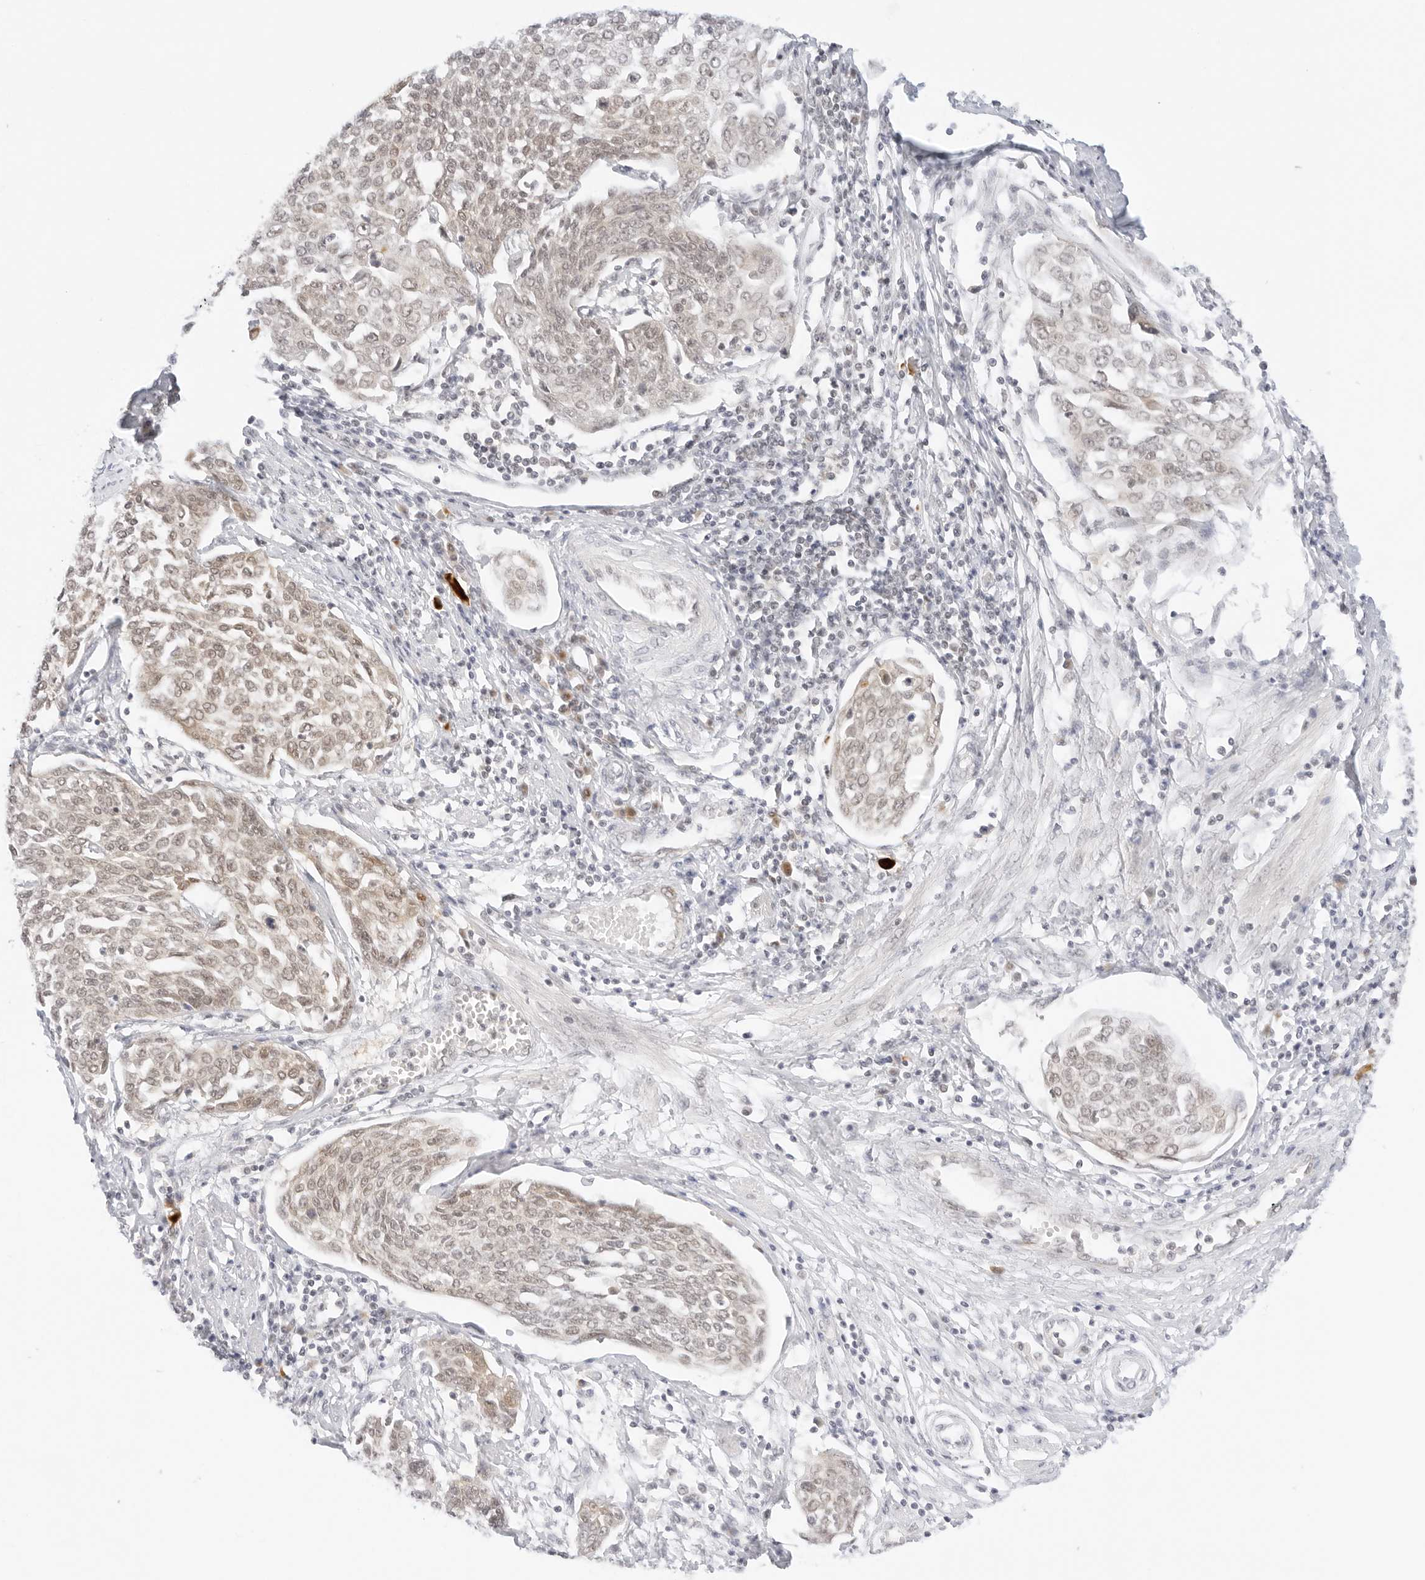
{"staining": {"intensity": "weak", "quantity": "25%-75%", "location": "nuclear"}, "tissue": "cervical cancer", "cell_type": "Tumor cells", "image_type": "cancer", "snomed": [{"axis": "morphology", "description": "Squamous cell carcinoma, NOS"}, {"axis": "topography", "description": "Cervix"}], "caption": "Human cervical cancer (squamous cell carcinoma) stained with a brown dye demonstrates weak nuclear positive positivity in about 25%-75% of tumor cells.", "gene": "POLR3C", "patient": {"sex": "female", "age": 34}}